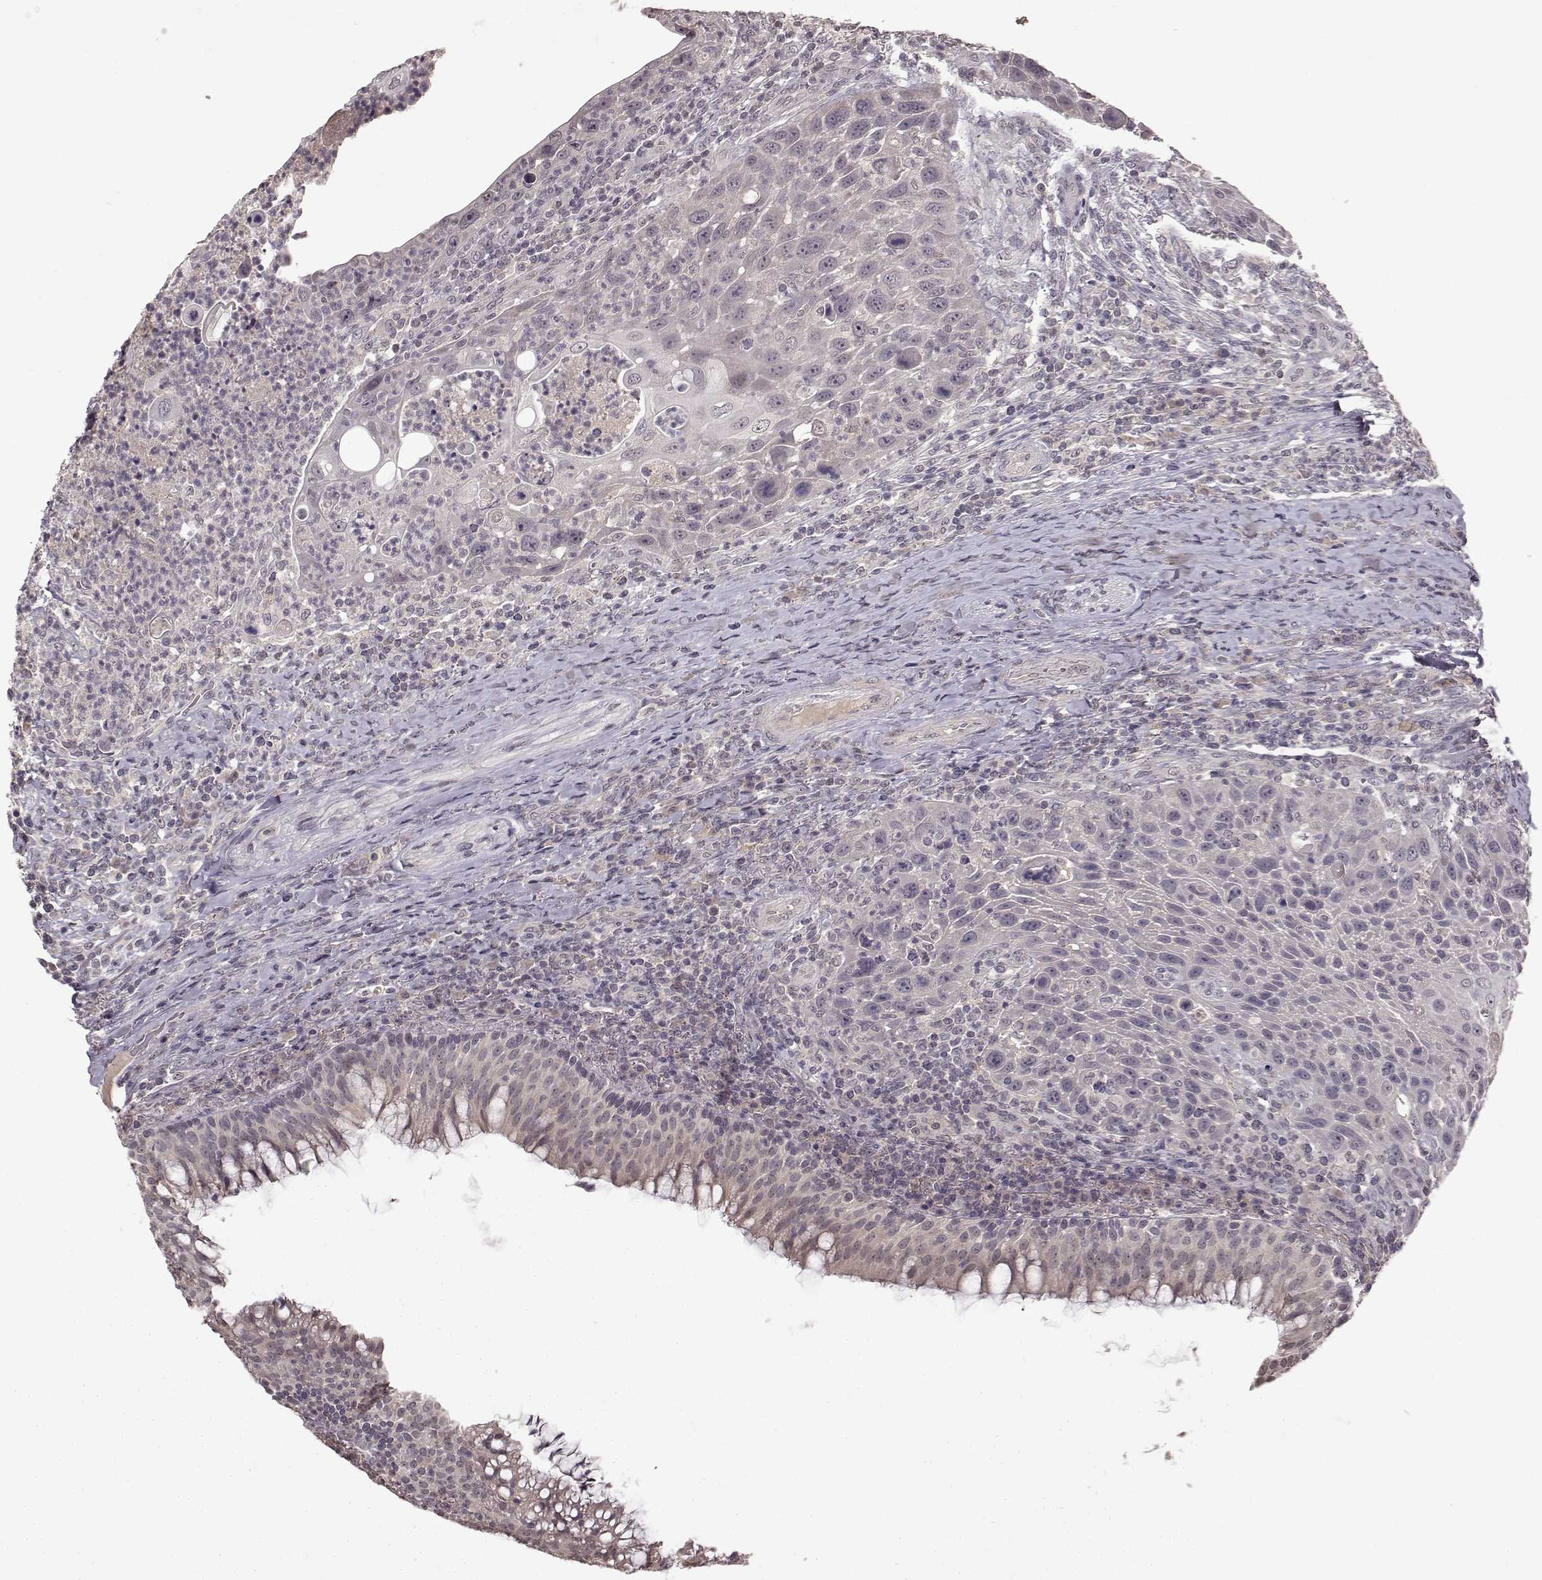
{"staining": {"intensity": "negative", "quantity": "none", "location": "none"}, "tissue": "head and neck cancer", "cell_type": "Tumor cells", "image_type": "cancer", "snomed": [{"axis": "morphology", "description": "Squamous cell carcinoma, NOS"}, {"axis": "topography", "description": "Head-Neck"}], "caption": "Human head and neck cancer stained for a protein using IHC exhibits no positivity in tumor cells.", "gene": "NTRK2", "patient": {"sex": "male", "age": 69}}